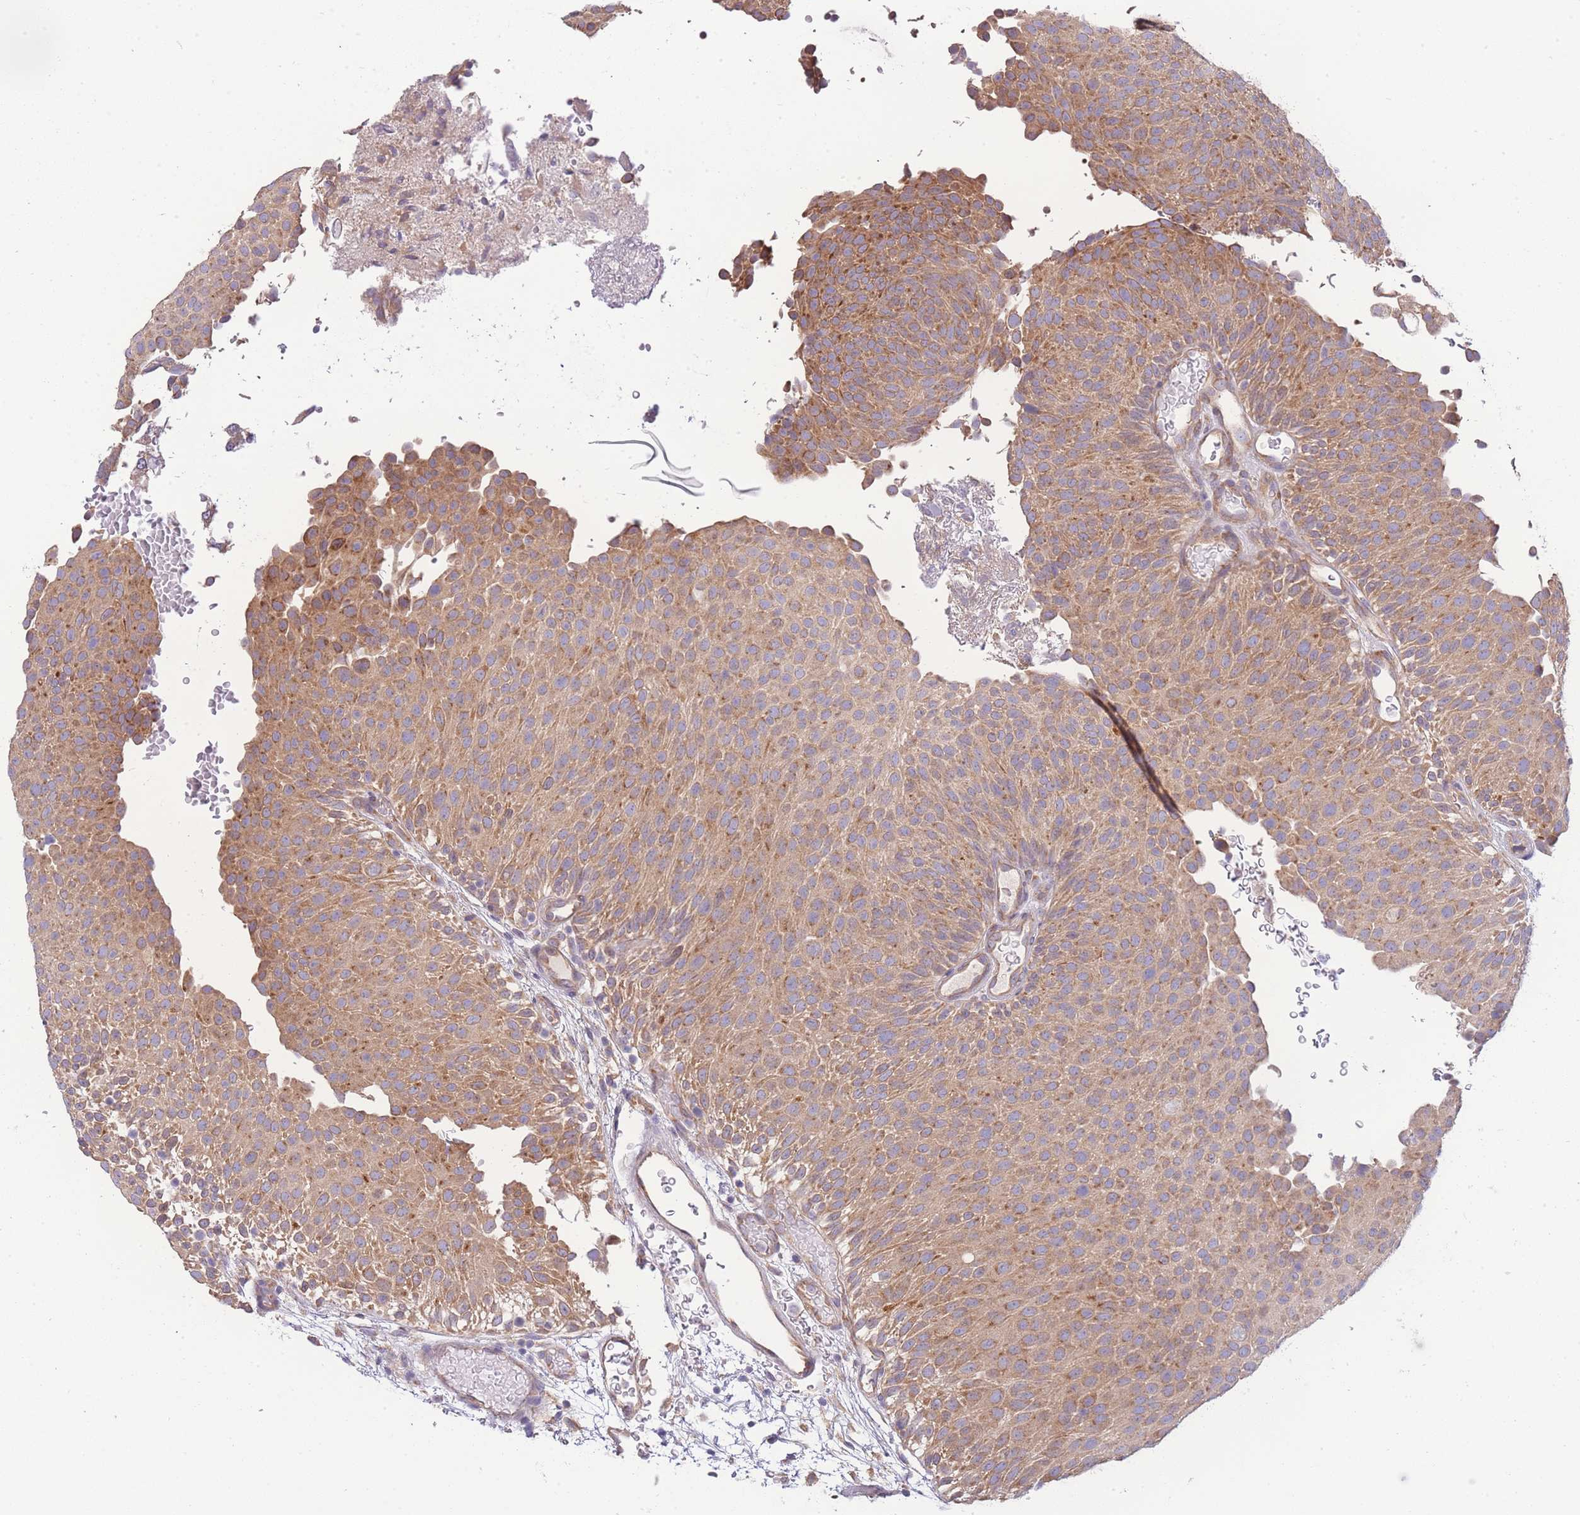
{"staining": {"intensity": "moderate", "quantity": ">75%", "location": "cytoplasmic/membranous"}, "tissue": "urothelial cancer", "cell_type": "Tumor cells", "image_type": "cancer", "snomed": [{"axis": "morphology", "description": "Urothelial carcinoma, Low grade"}, {"axis": "topography", "description": "Urinary bladder"}], "caption": "Protein expression analysis of human urothelial cancer reveals moderate cytoplasmic/membranous positivity in approximately >75% of tumor cells.", "gene": "BEX1", "patient": {"sex": "male", "age": 78}}